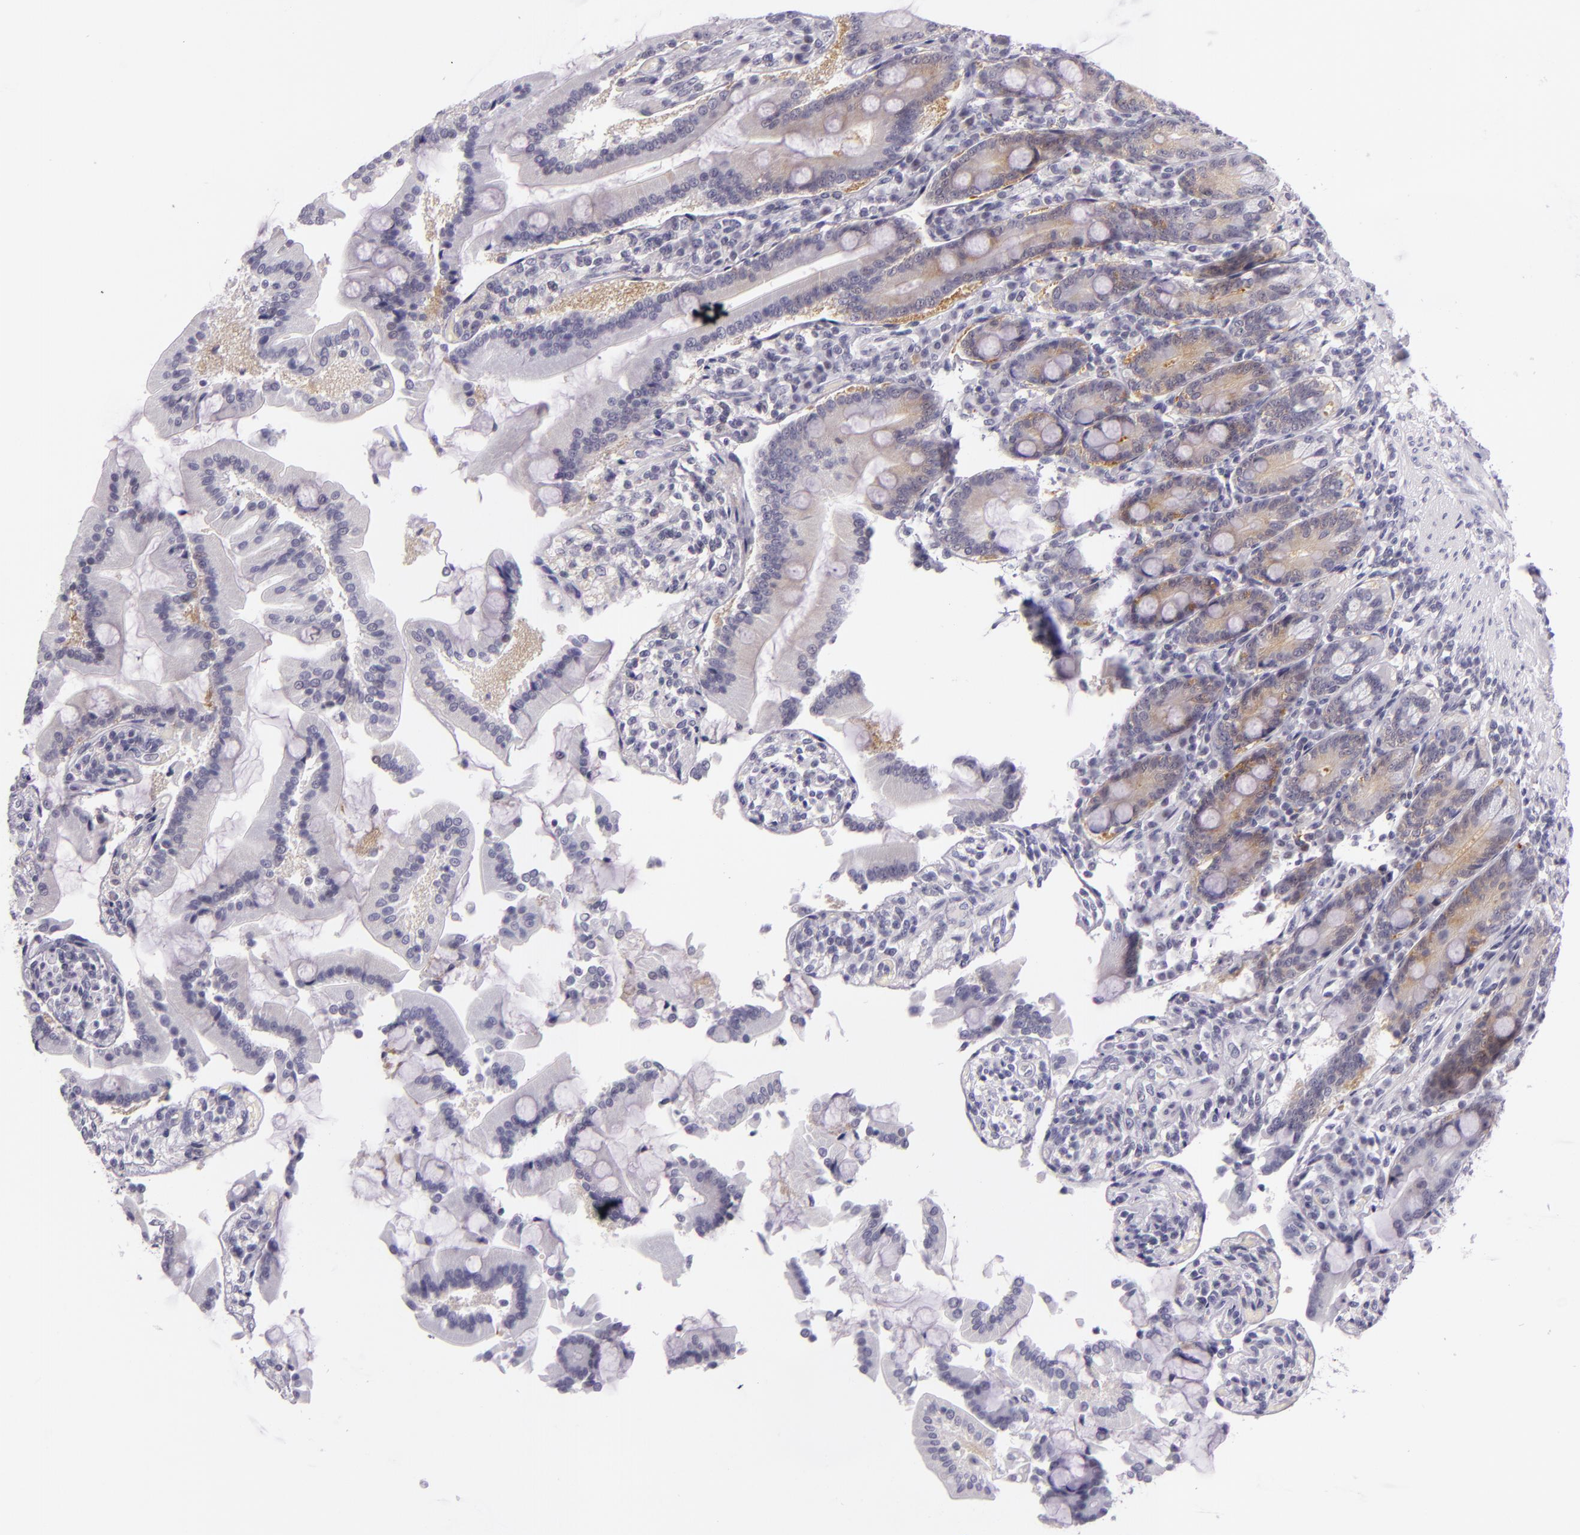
{"staining": {"intensity": "moderate", "quantity": ">75%", "location": "cytoplasmic/membranous"}, "tissue": "duodenum", "cell_type": "Glandular cells", "image_type": "normal", "snomed": [{"axis": "morphology", "description": "Normal tissue, NOS"}, {"axis": "topography", "description": "Duodenum"}], "caption": "Immunohistochemistry (IHC) histopathology image of normal duodenum: human duodenum stained using immunohistochemistry (IHC) reveals medium levels of moderate protein expression localized specifically in the cytoplasmic/membranous of glandular cells, appearing as a cytoplasmic/membranous brown color.", "gene": "HSP90AA1", "patient": {"sex": "female", "age": 64}}